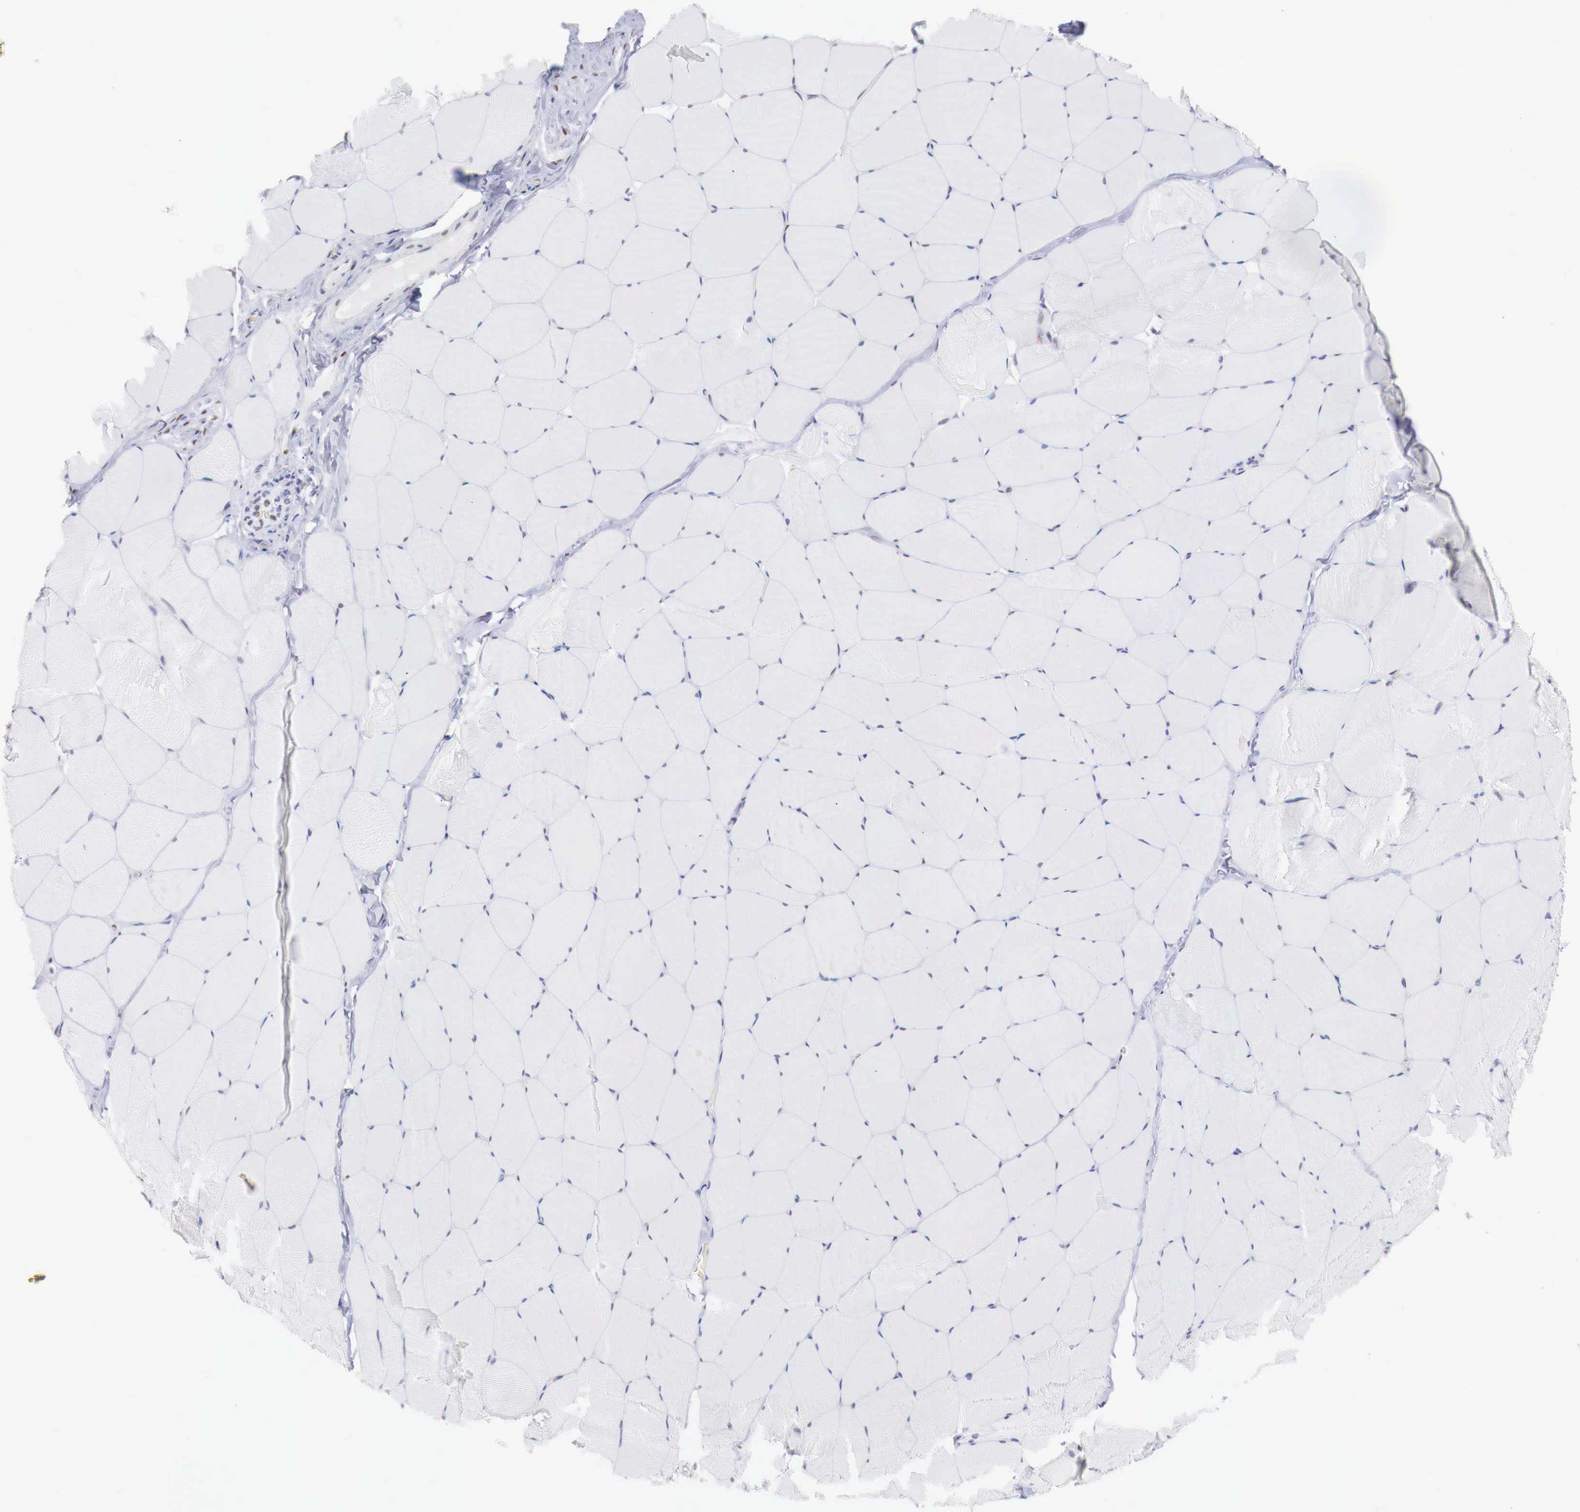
{"staining": {"intensity": "negative", "quantity": "none", "location": "none"}, "tissue": "skeletal muscle", "cell_type": "Myocytes", "image_type": "normal", "snomed": [{"axis": "morphology", "description": "Normal tissue, NOS"}, {"axis": "topography", "description": "Skeletal muscle"}, {"axis": "topography", "description": "Salivary gland"}], "caption": "An image of skeletal muscle stained for a protein demonstrates no brown staining in myocytes. (DAB immunohistochemistry with hematoxylin counter stain).", "gene": "FOXP2", "patient": {"sex": "male", "age": 62}}